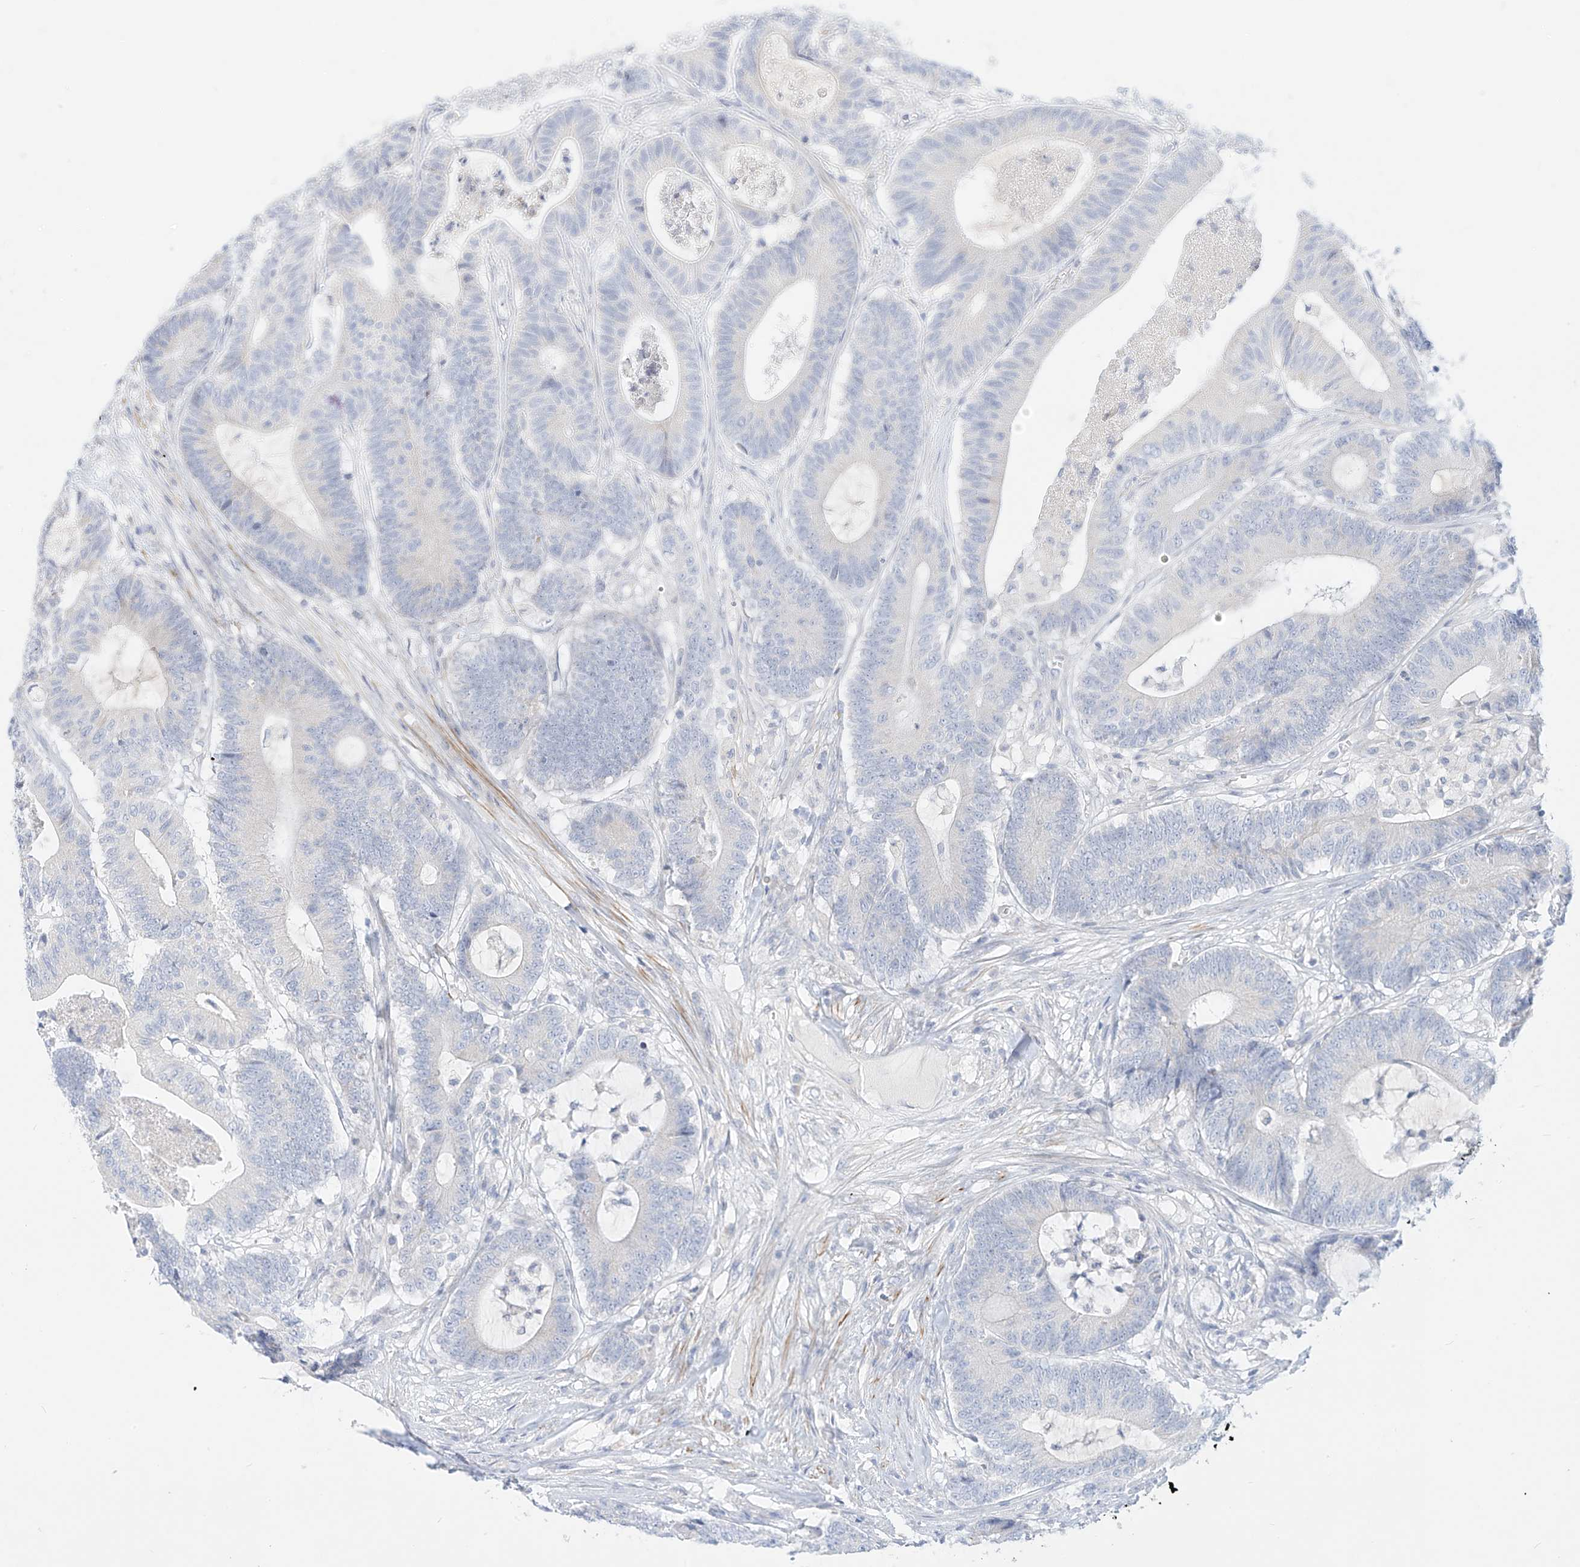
{"staining": {"intensity": "negative", "quantity": "none", "location": "none"}, "tissue": "colorectal cancer", "cell_type": "Tumor cells", "image_type": "cancer", "snomed": [{"axis": "morphology", "description": "Adenocarcinoma, NOS"}, {"axis": "topography", "description": "Colon"}], "caption": "Tumor cells are negative for protein expression in human adenocarcinoma (colorectal).", "gene": "ST3GAL5", "patient": {"sex": "female", "age": 84}}